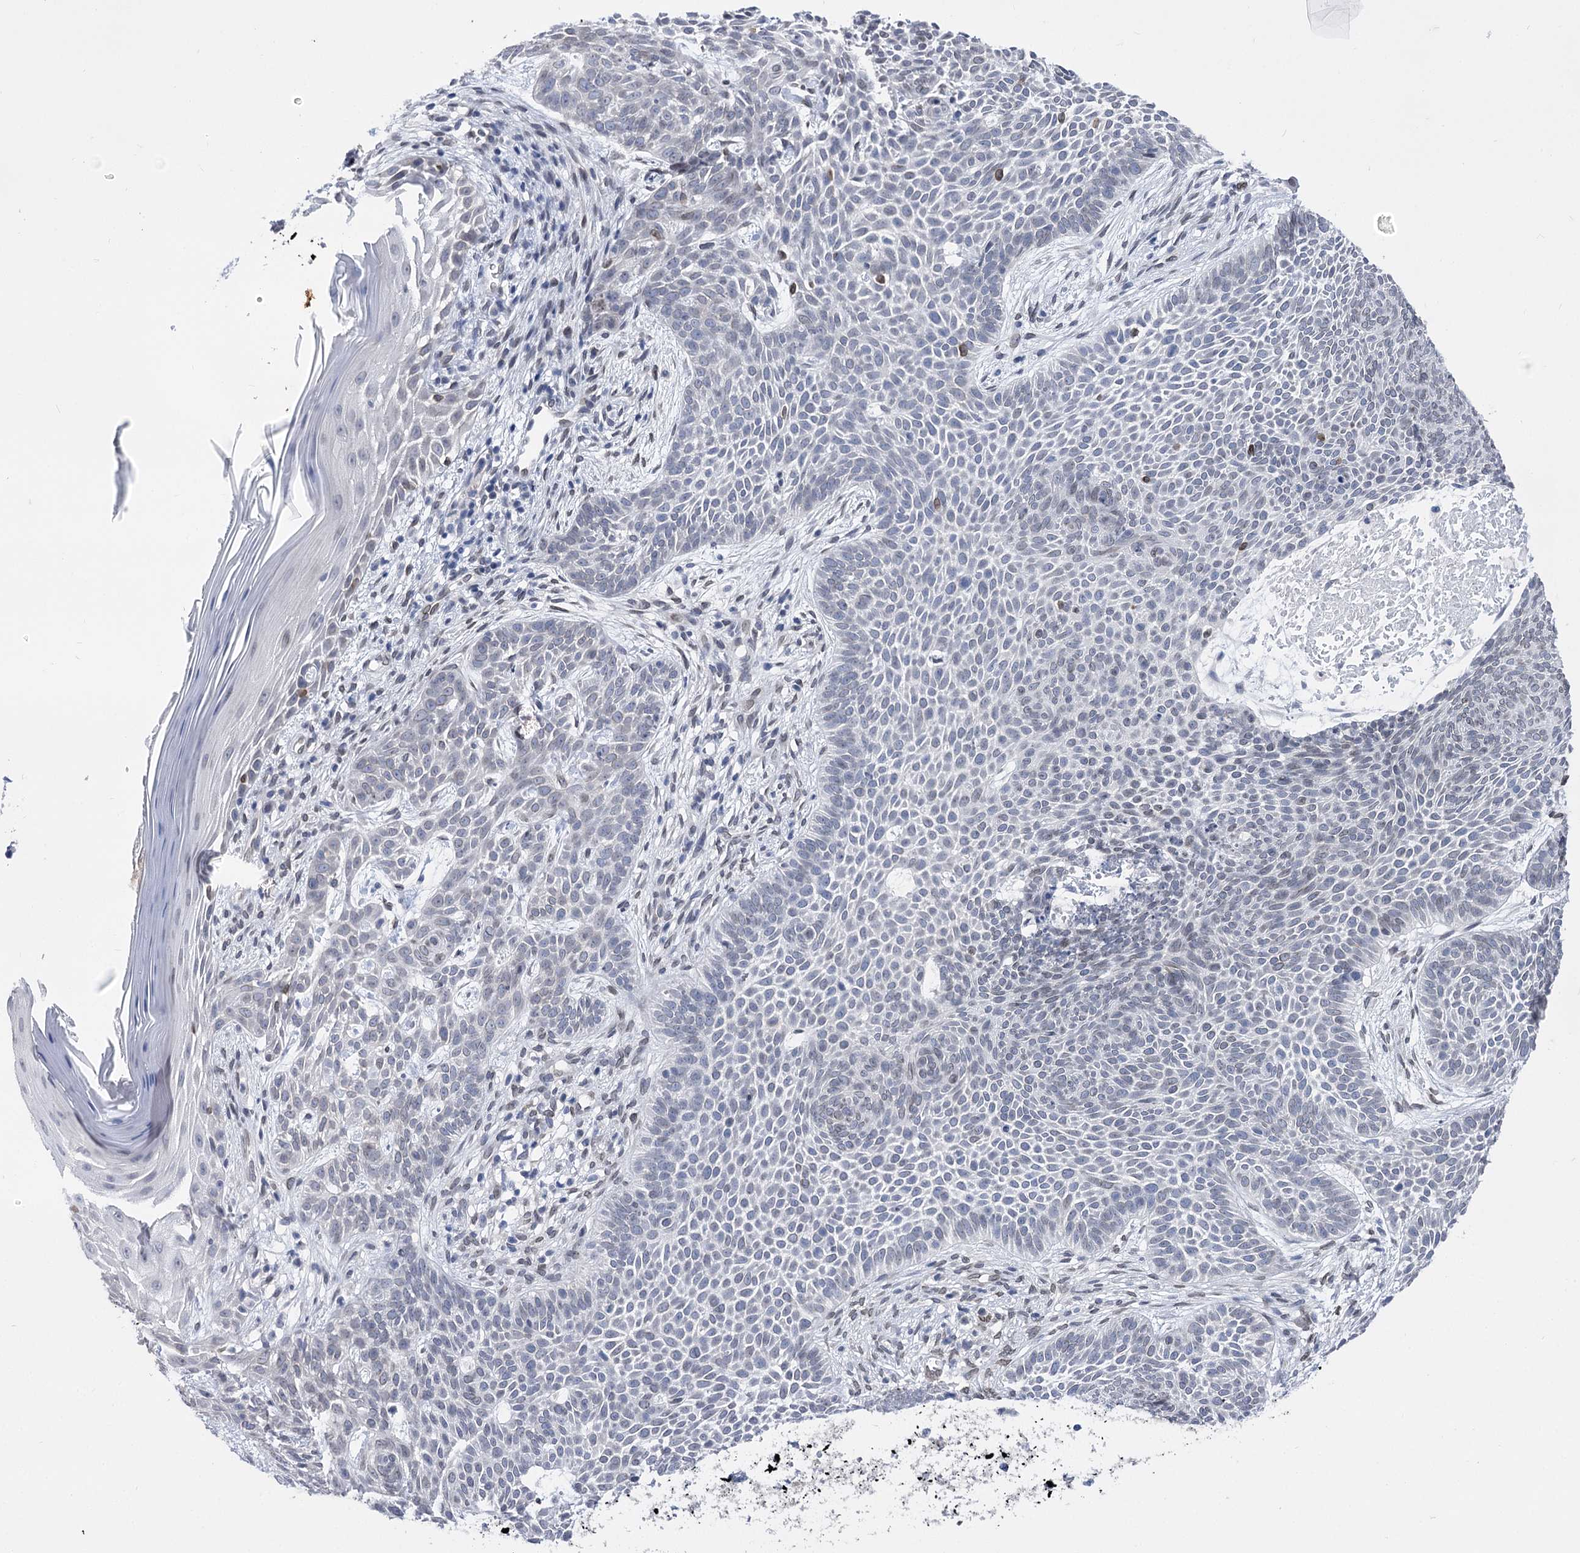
{"staining": {"intensity": "moderate", "quantity": "<25%", "location": "cytoplasmic/membranous,nuclear"}, "tissue": "skin cancer", "cell_type": "Tumor cells", "image_type": "cancer", "snomed": [{"axis": "morphology", "description": "Basal cell carcinoma"}, {"axis": "topography", "description": "Skin"}], "caption": "Immunohistochemical staining of skin cancer reveals moderate cytoplasmic/membranous and nuclear protein positivity in about <25% of tumor cells.", "gene": "TMEM201", "patient": {"sex": "male", "age": 85}}